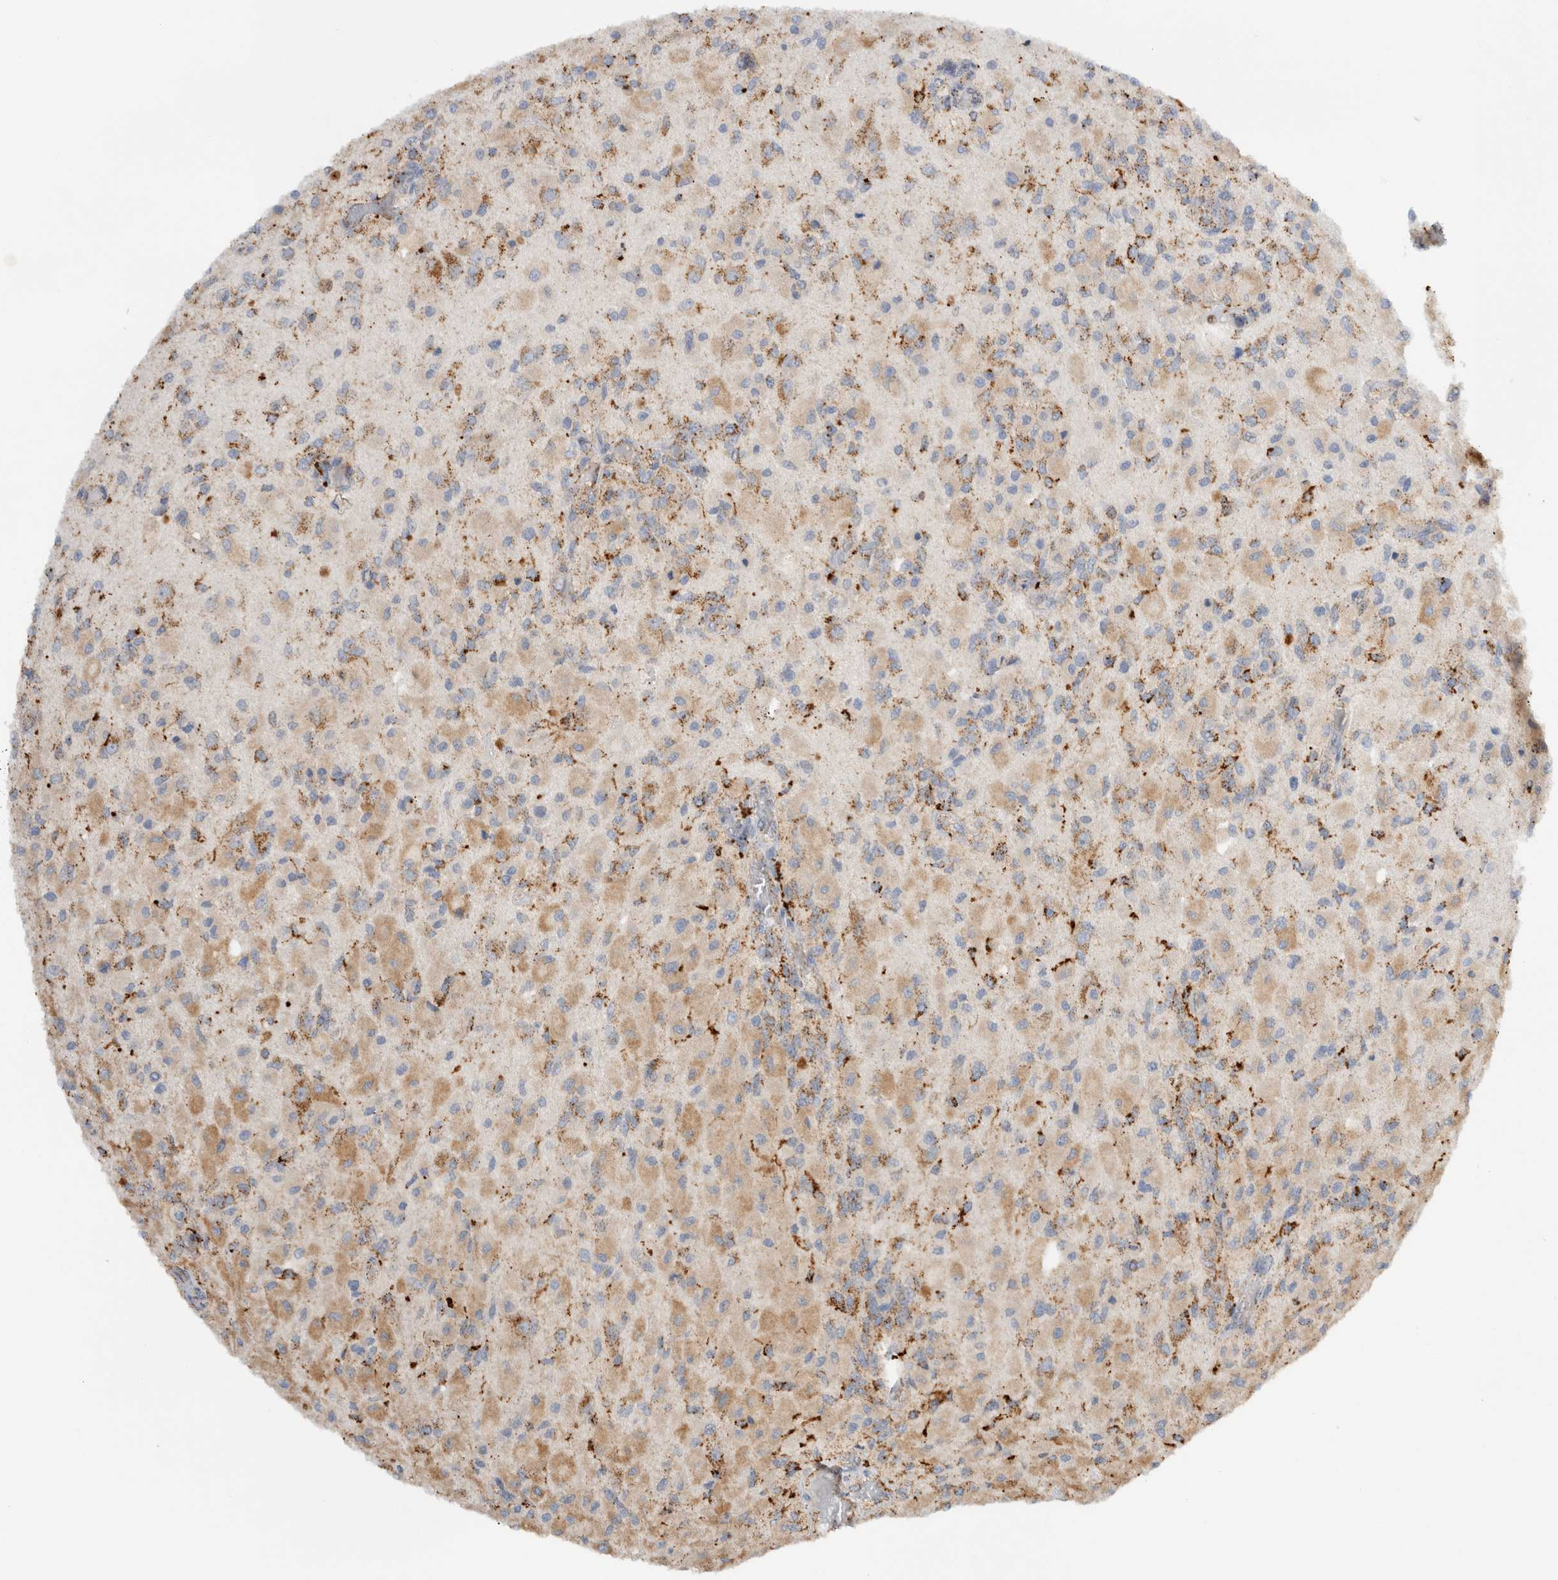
{"staining": {"intensity": "moderate", "quantity": ">75%", "location": "cytoplasmic/membranous"}, "tissue": "glioma", "cell_type": "Tumor cells", "image_type": "cancer", "snomed": [{"axis": "morphology", "description": "Normal tissue, NOS"}, {"axis": "morphology", "description": "Glioma, malignant, High grade"}, {"axis": "topography", "description": "Cerebral cortex"}], "caption": "Immunohistochemical staining of human malignant high-grade glioma demonstrates moderate cytoplasmic/membranous protein staining in approximately >75% of tumor cells. (DAB (3,3'-diaminobenzidine) IHC, brown staining for protein, blue staining for nuclei).", "gene": "GNS", "patient": {"sex": "male", "age": 77}}